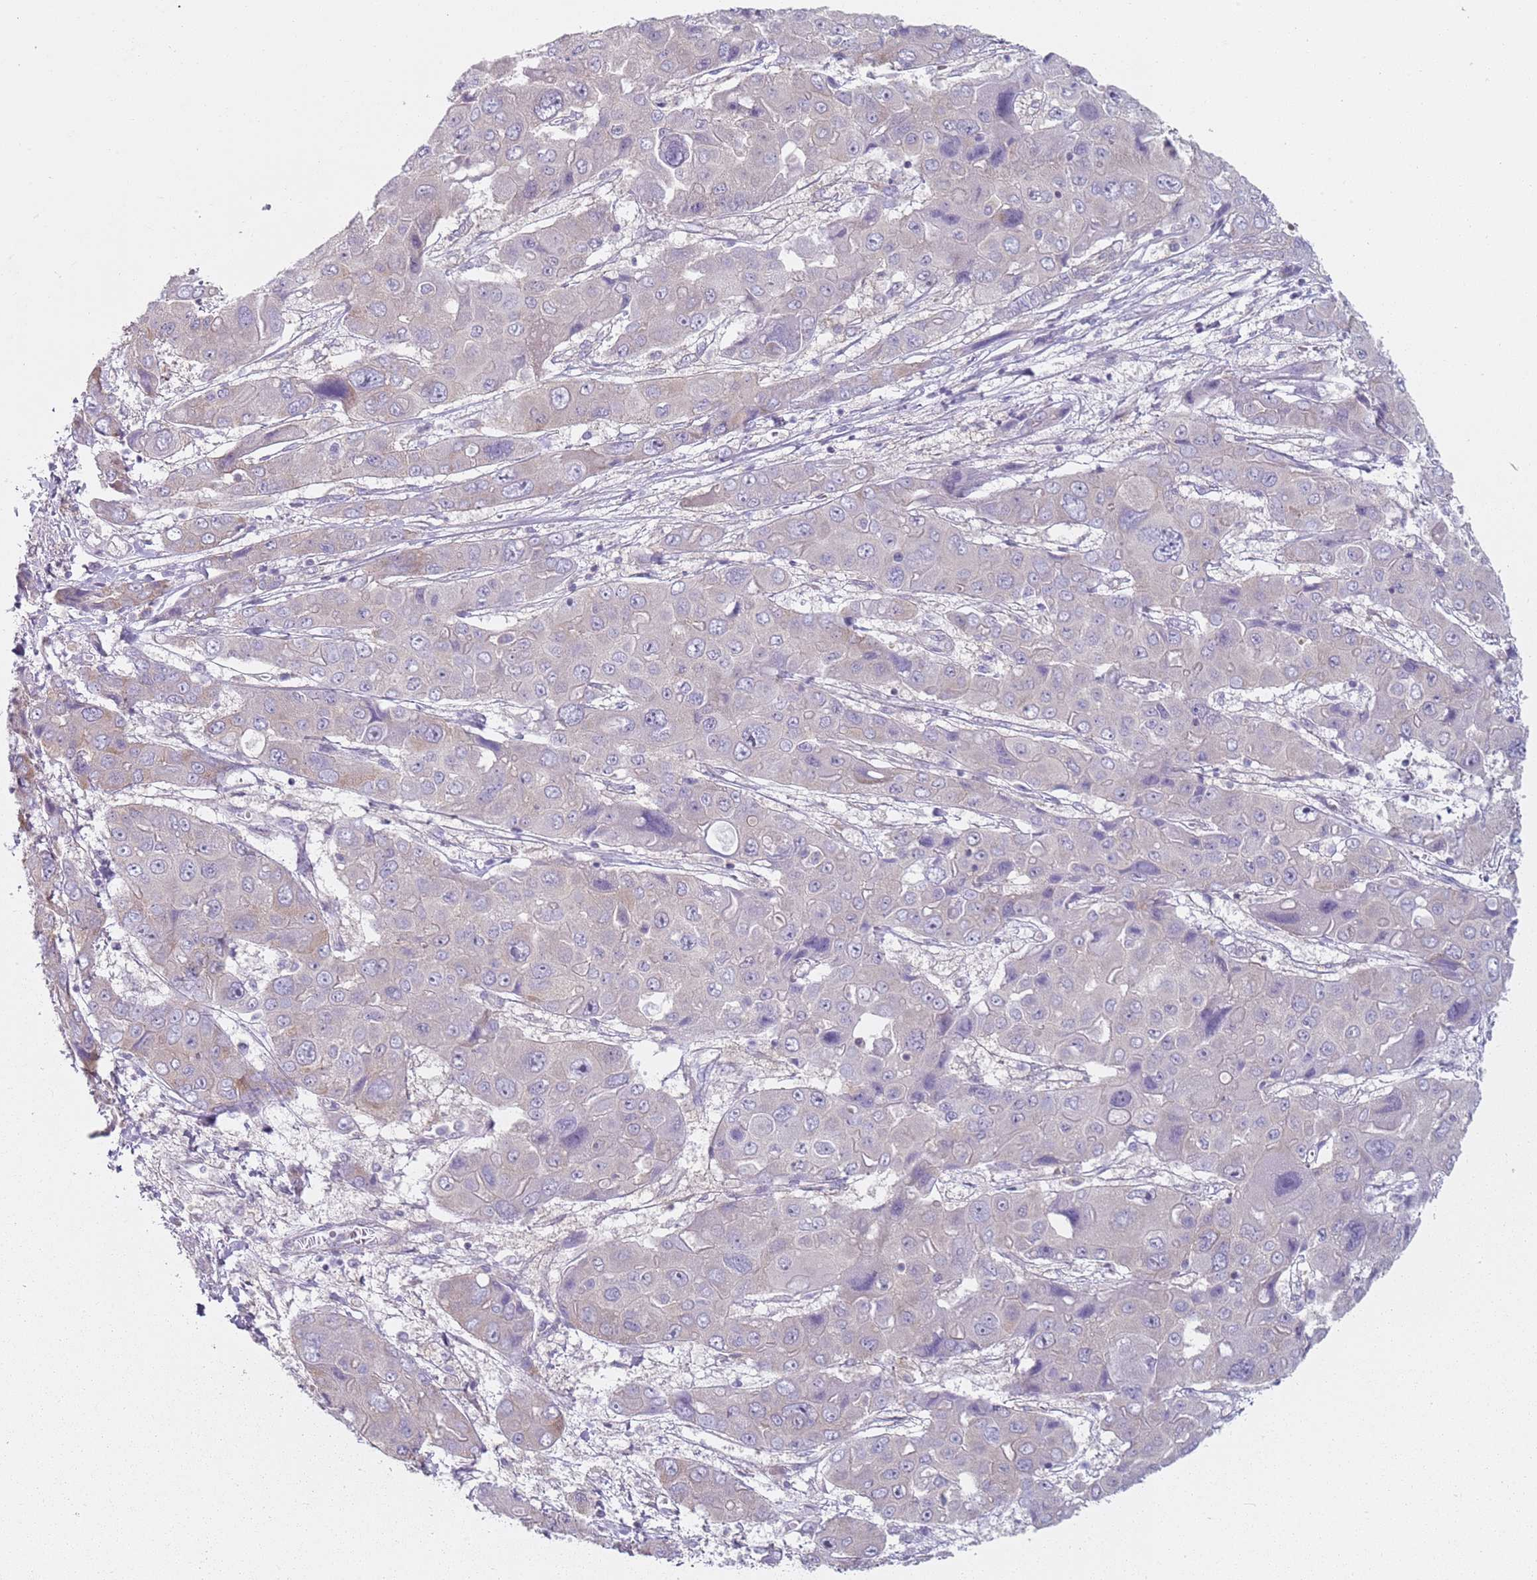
{"staining": {"intensity": "negative", "quantity": "none", "location": "none"}, "tissue": "liver cancer", "cell_type": "Tumor cells", "image_type": "cancer", "snomed": [{"axis": "morphology", "description": "Cholangiocarcinoma"}, {"axis": "topography", "description": "Liver"}], "caption": "Micrograph shows no protein staining in tumor cells of liver cancer tissue.", "gene": "SLC26A6", "patient": {"sex": "male", "age": 67}}